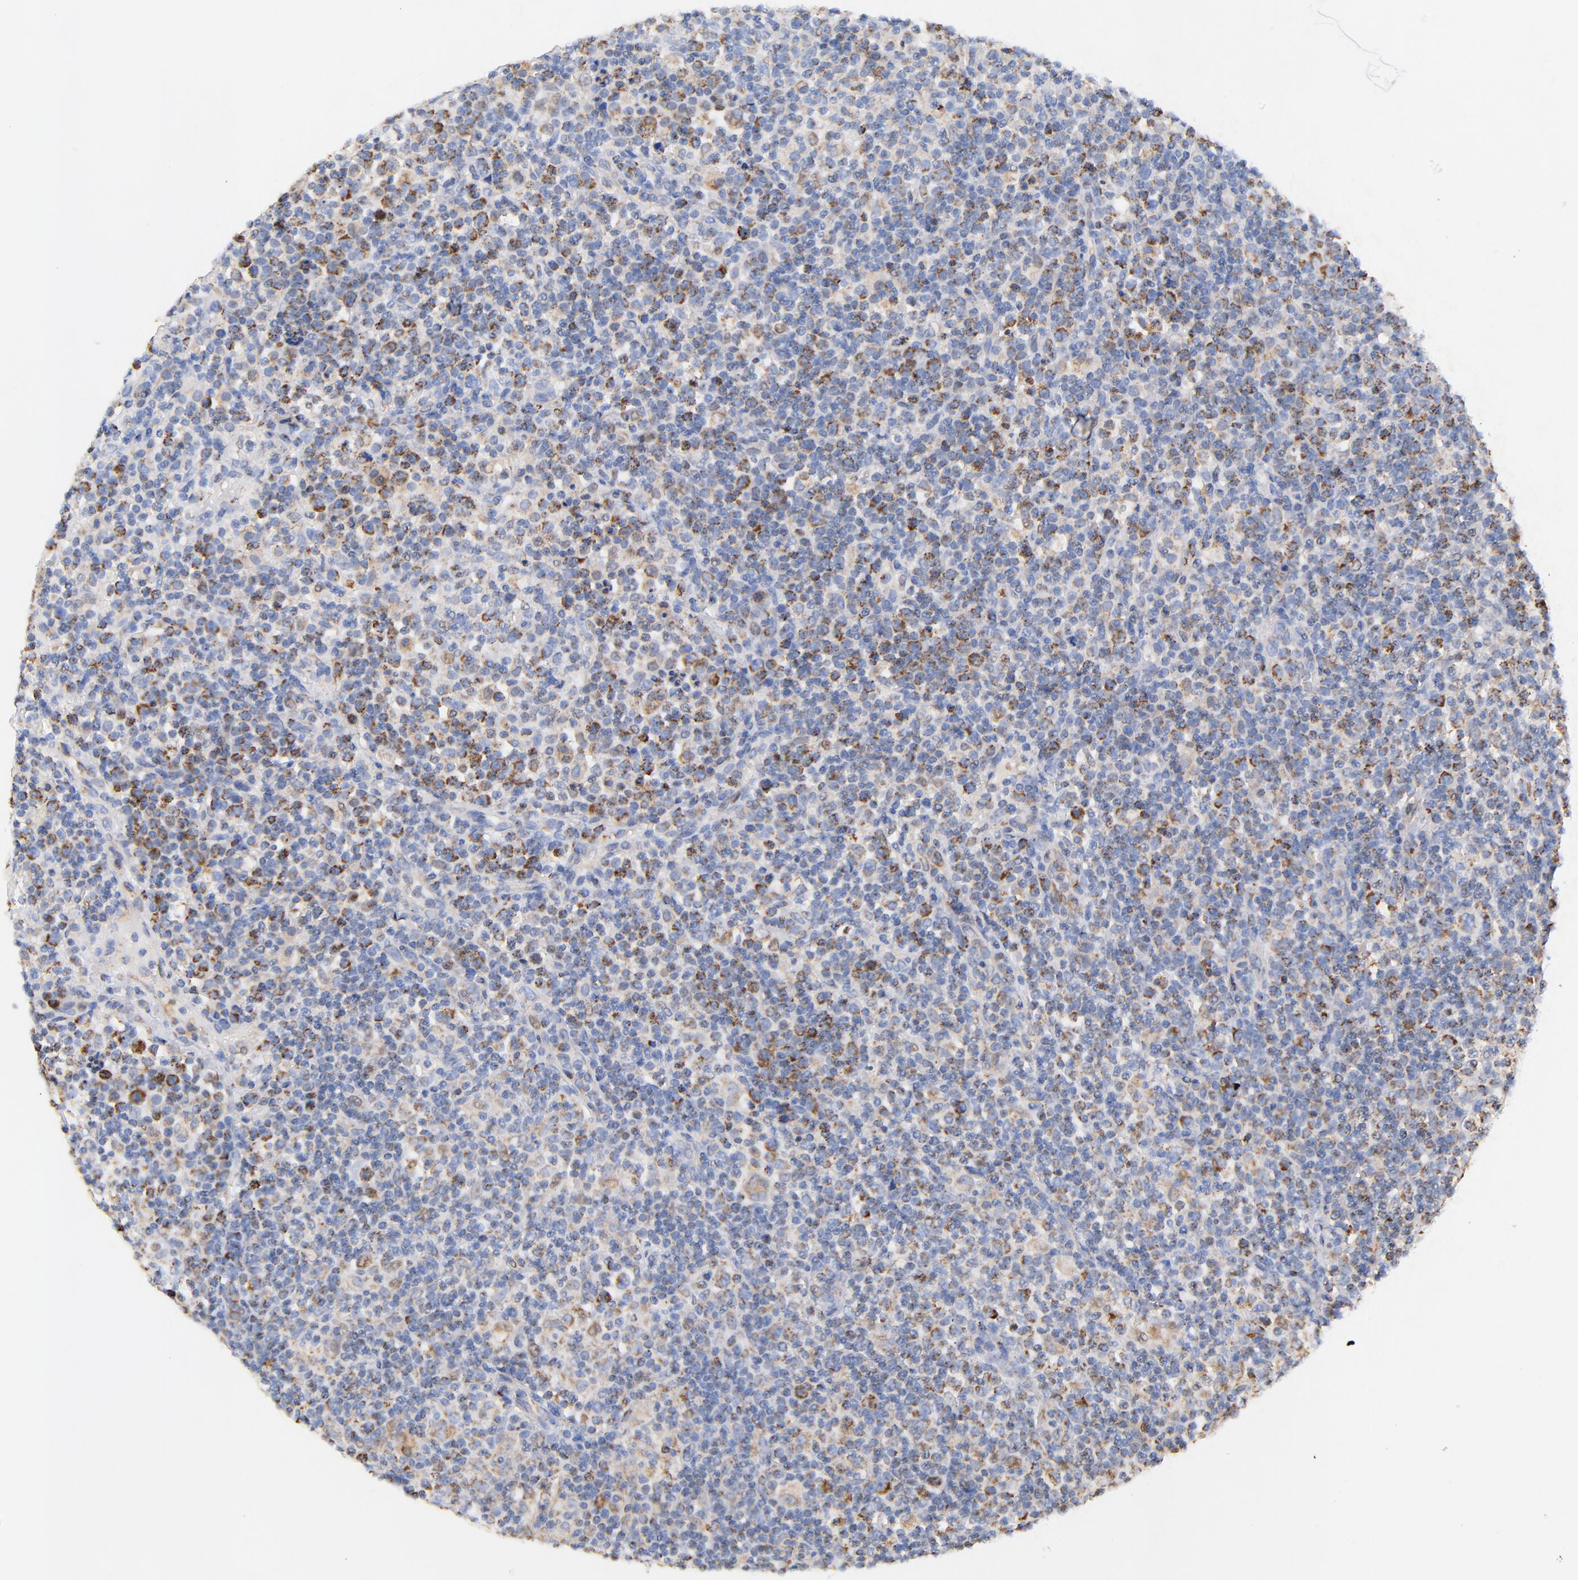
{"staining": {"intensity": "moderate", "quantity": "<25%", "location": "cytoplasmic/membranous"}, "tissue": "lymphoma", "cell_type": "Tumor cells", "image_type": "cancer", "snomed": [{"axis": "morphology", "description": "Hodgkin's disease, NOS"}, {"axis": "topography", "description": "Lymph node"}], "caption": "Immunohistochemistry (IHC) image of human lymphoma stained for a protein (brown), which demonstrates low levels of moderate cytoplasmic/membranous positivity in about <25% of tumor cells.", "gene": "ATP5F1D", "patient": {"sex": "male", "age": 65}}